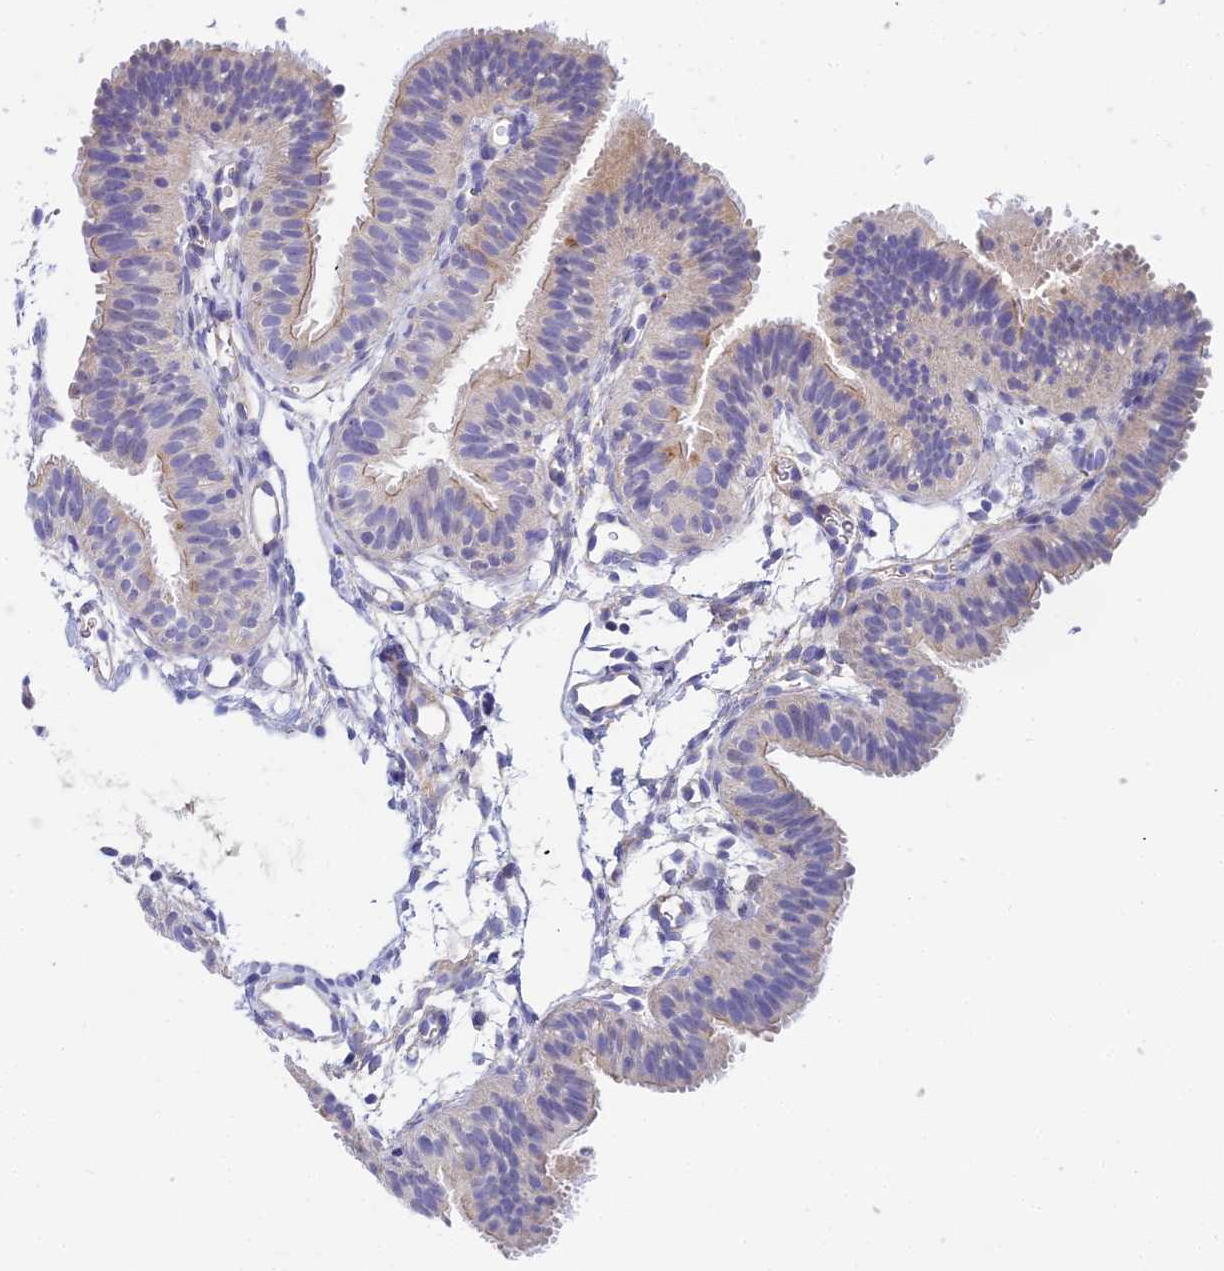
{"staining": {"intensity": "weak", "quantity": "<25%", "location": "cytoplasmic/membranous"}, "tissue": "fallopian tube", "cell_type": "Glandular cells", "image_type": "normal", "snomed": [{"axis": "morphology", "description": "Normal tissue, NOS"}, {"axis": "topography", "description": "Fallopian tube"}], "caption": "Fallopian tube stained for a protein using immunohistochemistry (IHC) demonstrates no staining glandular cells.", "gene": "ACOT1", "patient": {"sex": "female", "age": 35}}